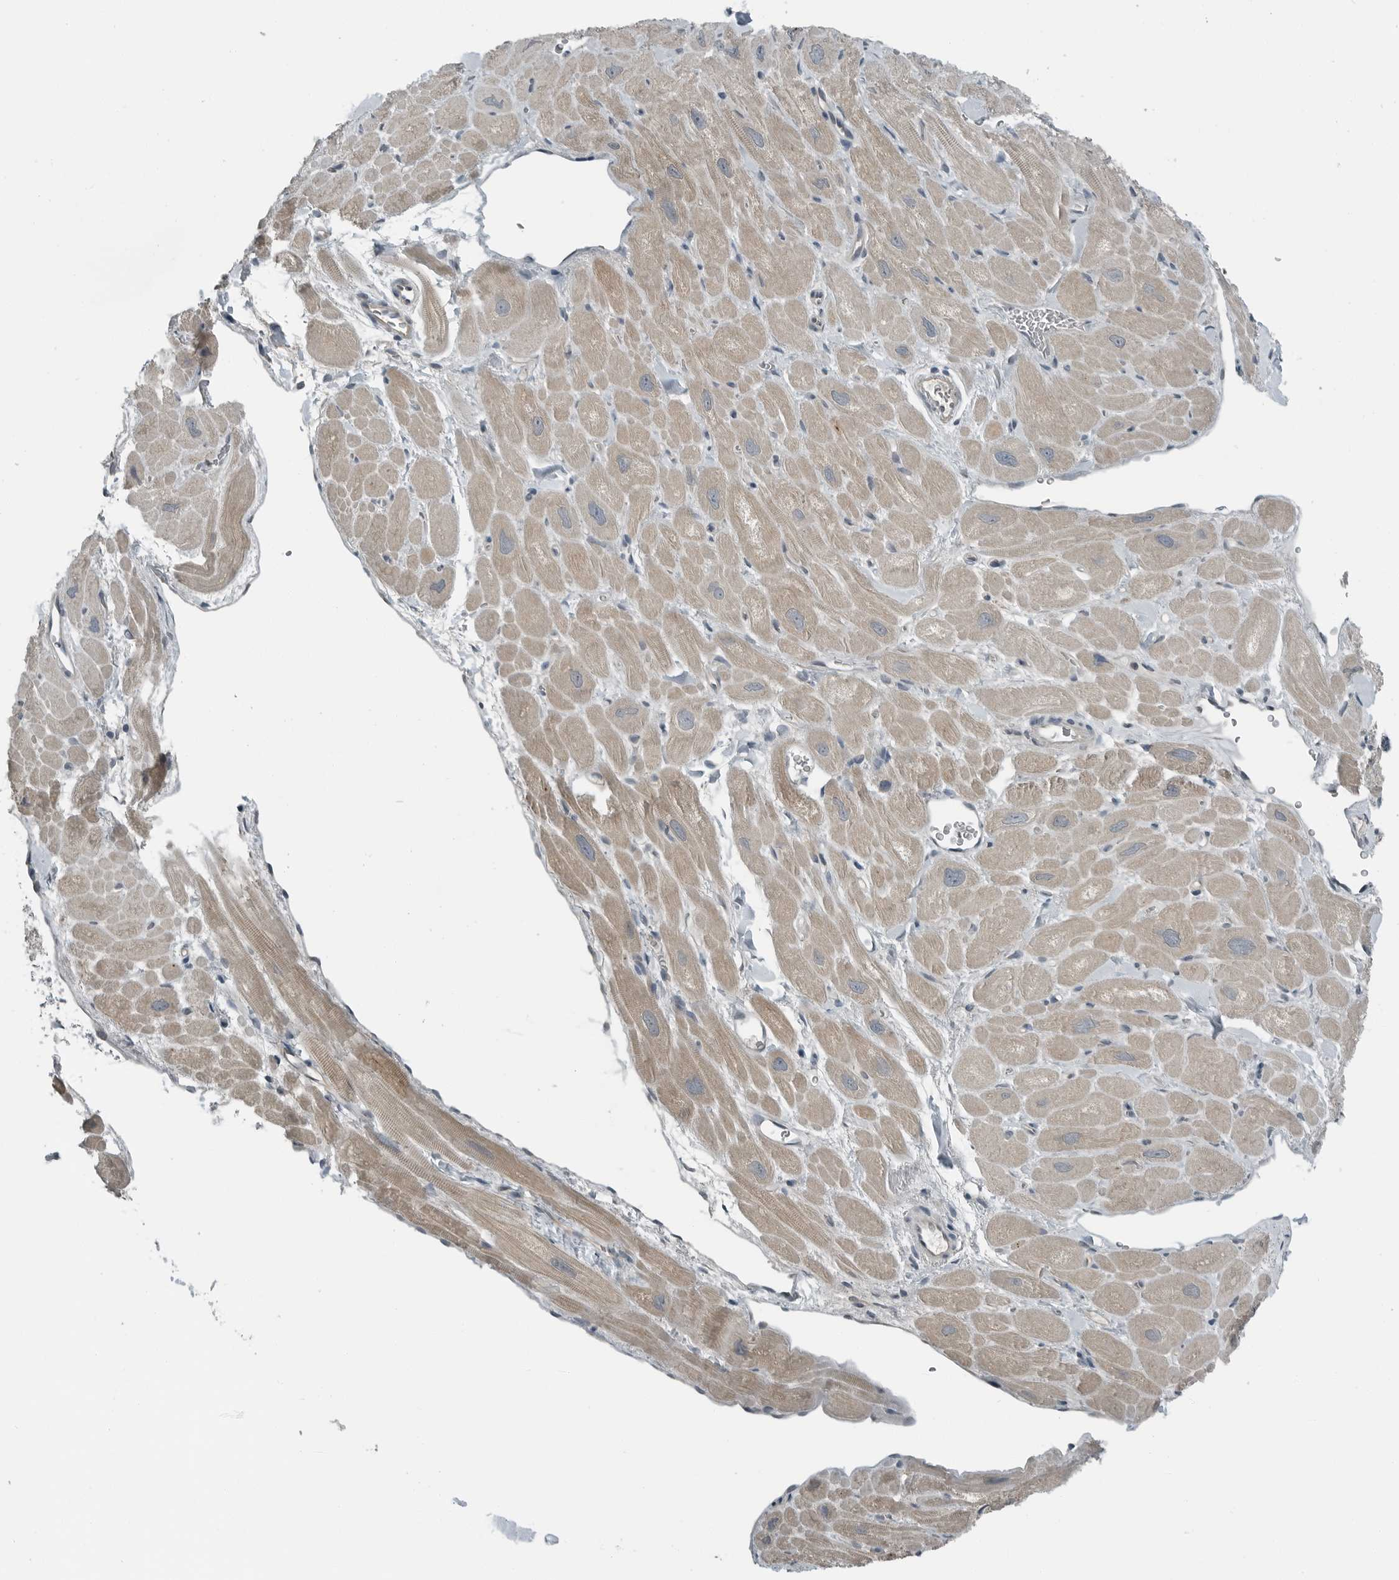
{"staining": {"intensity": "moderate", "quantity": "25%-75%", "location": "cytoplasmic/membranous"}, "tissue": "heart muscle", "cell_type": "Cardiomyocytes", "image_type": "normal", "snomed": [{"axis": "morphology", "description": "Normal tissue, NOS"}, {"axis": "topography", "description": "Heart"}], "caption": "A brown stain labels moderate cytoplasmic/membranous staining of a protein in cardiomyocytes of unremarkable human heart muscle. (DAB (3,3'-diaminobenzidine) IHC, brown staining for protein, blue staining for nuclei).", "gene": "ENSG00000286112", "patient": {"sex": "male", "age": 49}}